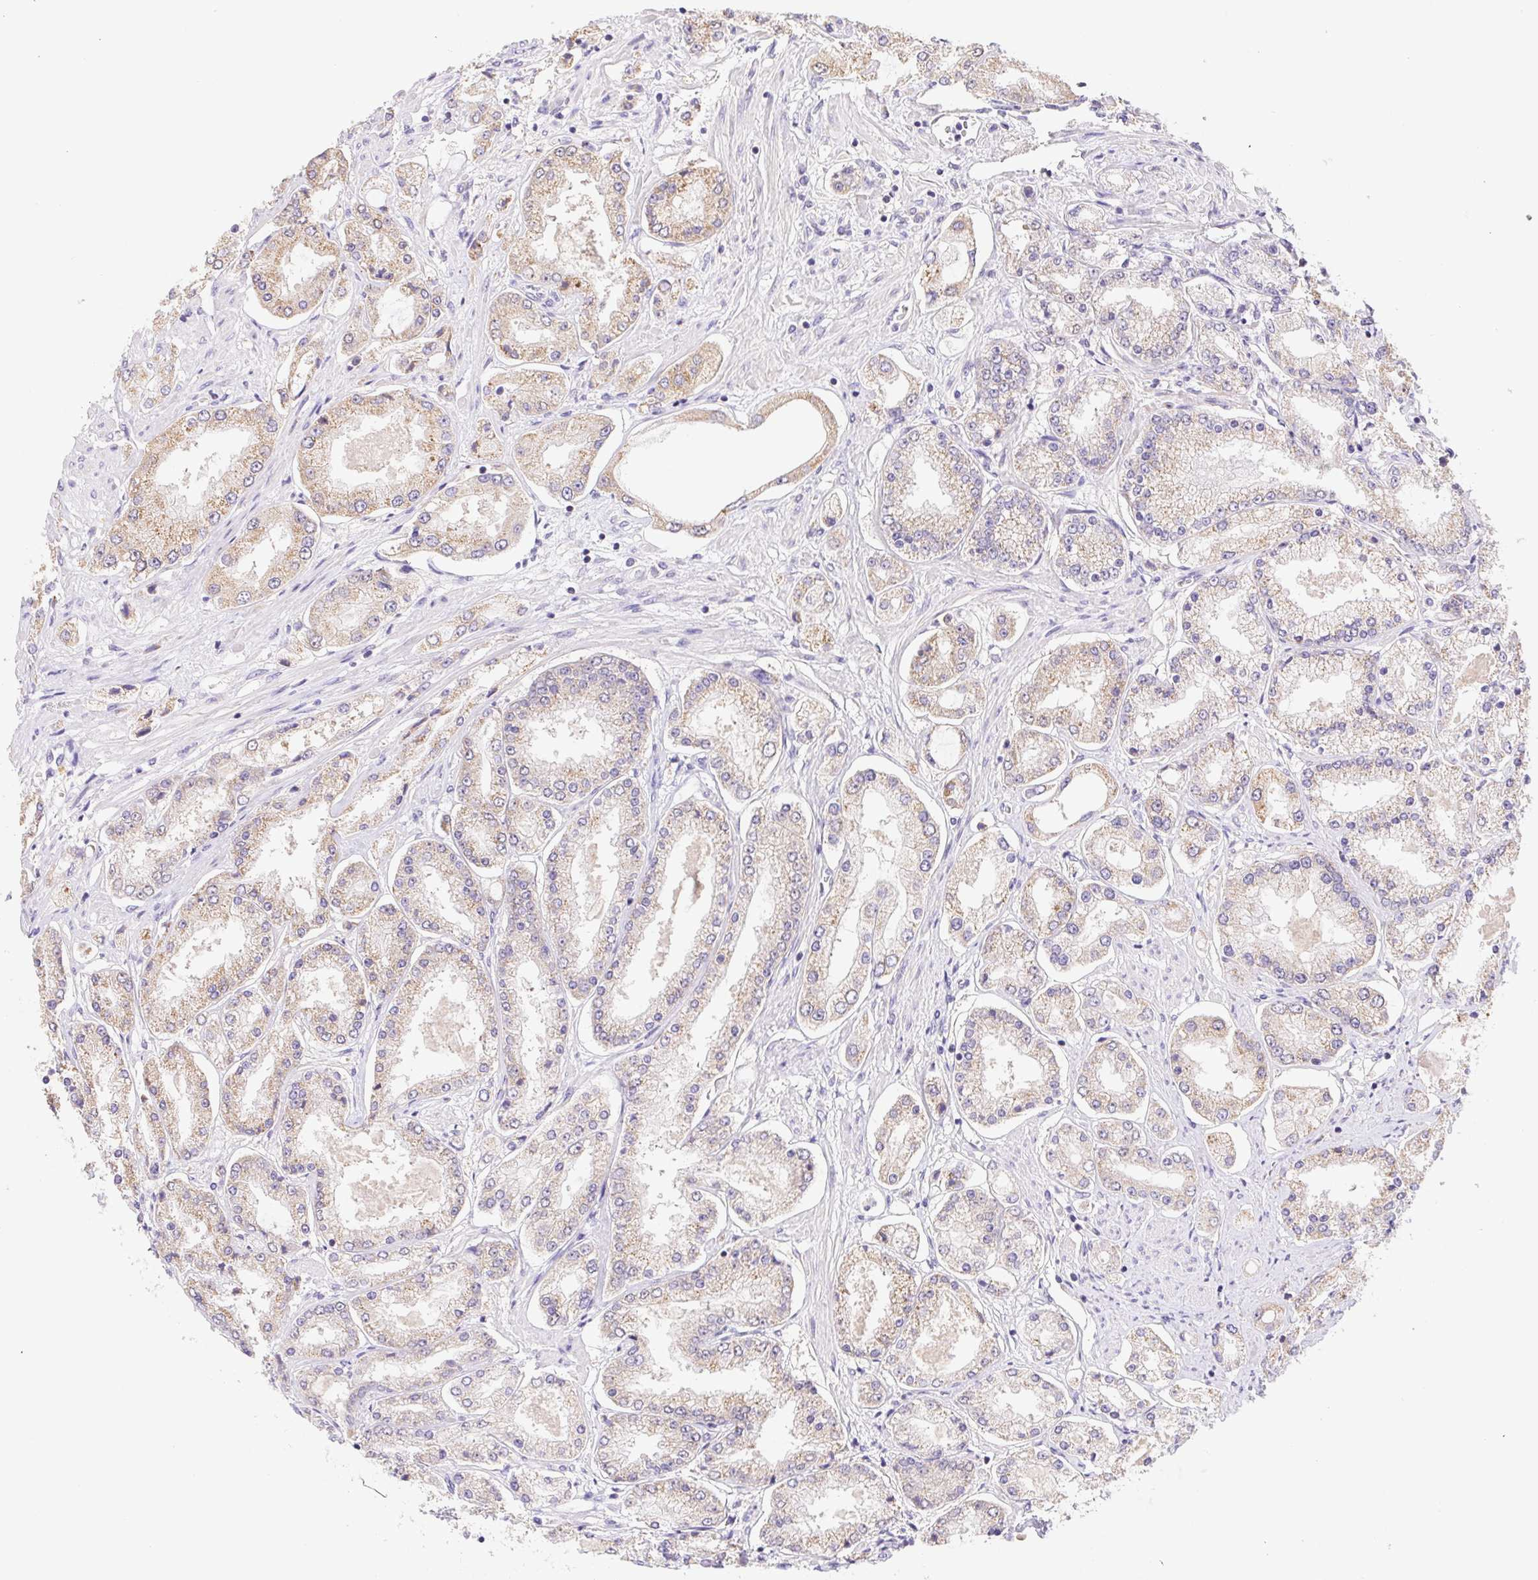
{"staining": {"intensity": "weak", "quantity": ">75%", "location": "cytoplasmic/membranous"}, "tissue": "prostate cancer", "cell_type": "Tumor cells", "image_type": "cancer", "snomed": [{"axis": "morphology", "description": "Adenocarcinoma, High grade"}, {"axis": "topography", "description": "Prostate"}], "caption": "IHC of human prostate cancer shows low levels of weak cytoplasmic/membranous expression in approximately >75% of tumor cells.", "gene": "FKBP6", "patient": {"sex": "male", "age": 69}}